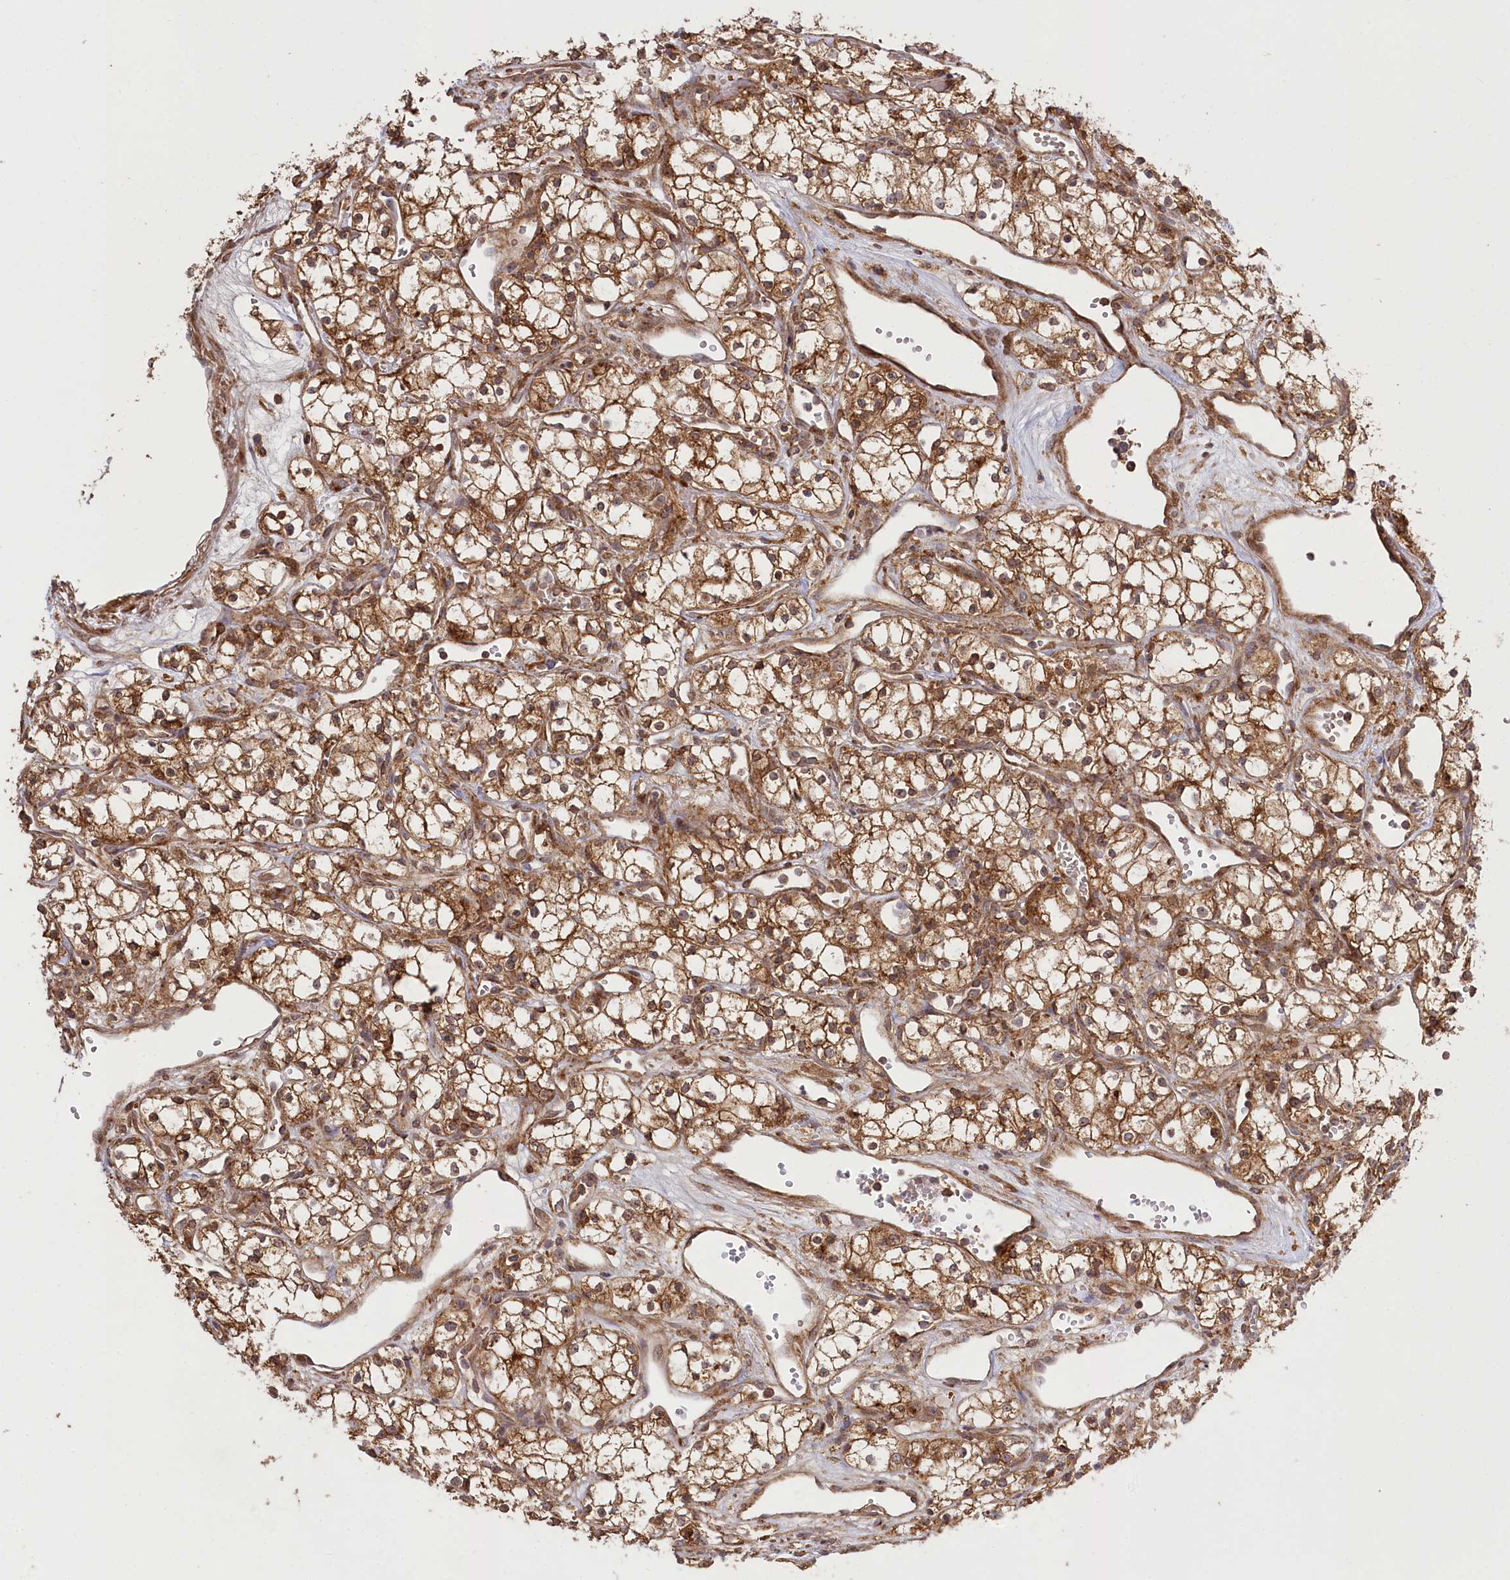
{"staining": {"intensity": "moderate", "quantity": ">75%", "location": "cytoplasmic/membranous"}, "tissue": "renal cancer", "cell_type": "Tumor cells", "image_type": "cancer", "snomed": [{"axis": "morphology", "description": "Adenocarcinoma, NOS"}, {"axis": "topography", "description": "Kidney"}], "caption": "A high-resolution micrograph shows immunohistochemistry staining of renal cancer, which displays moderate cytoplasmic/membranous expression in about >75% of tumor cells. The staining was performed using DAB, with brown indicating positive protein expression. Nuclei are stained blue with hematoxylin.", "gene": "CCDC91", "patient": {"sex": "male", "age": 59}}